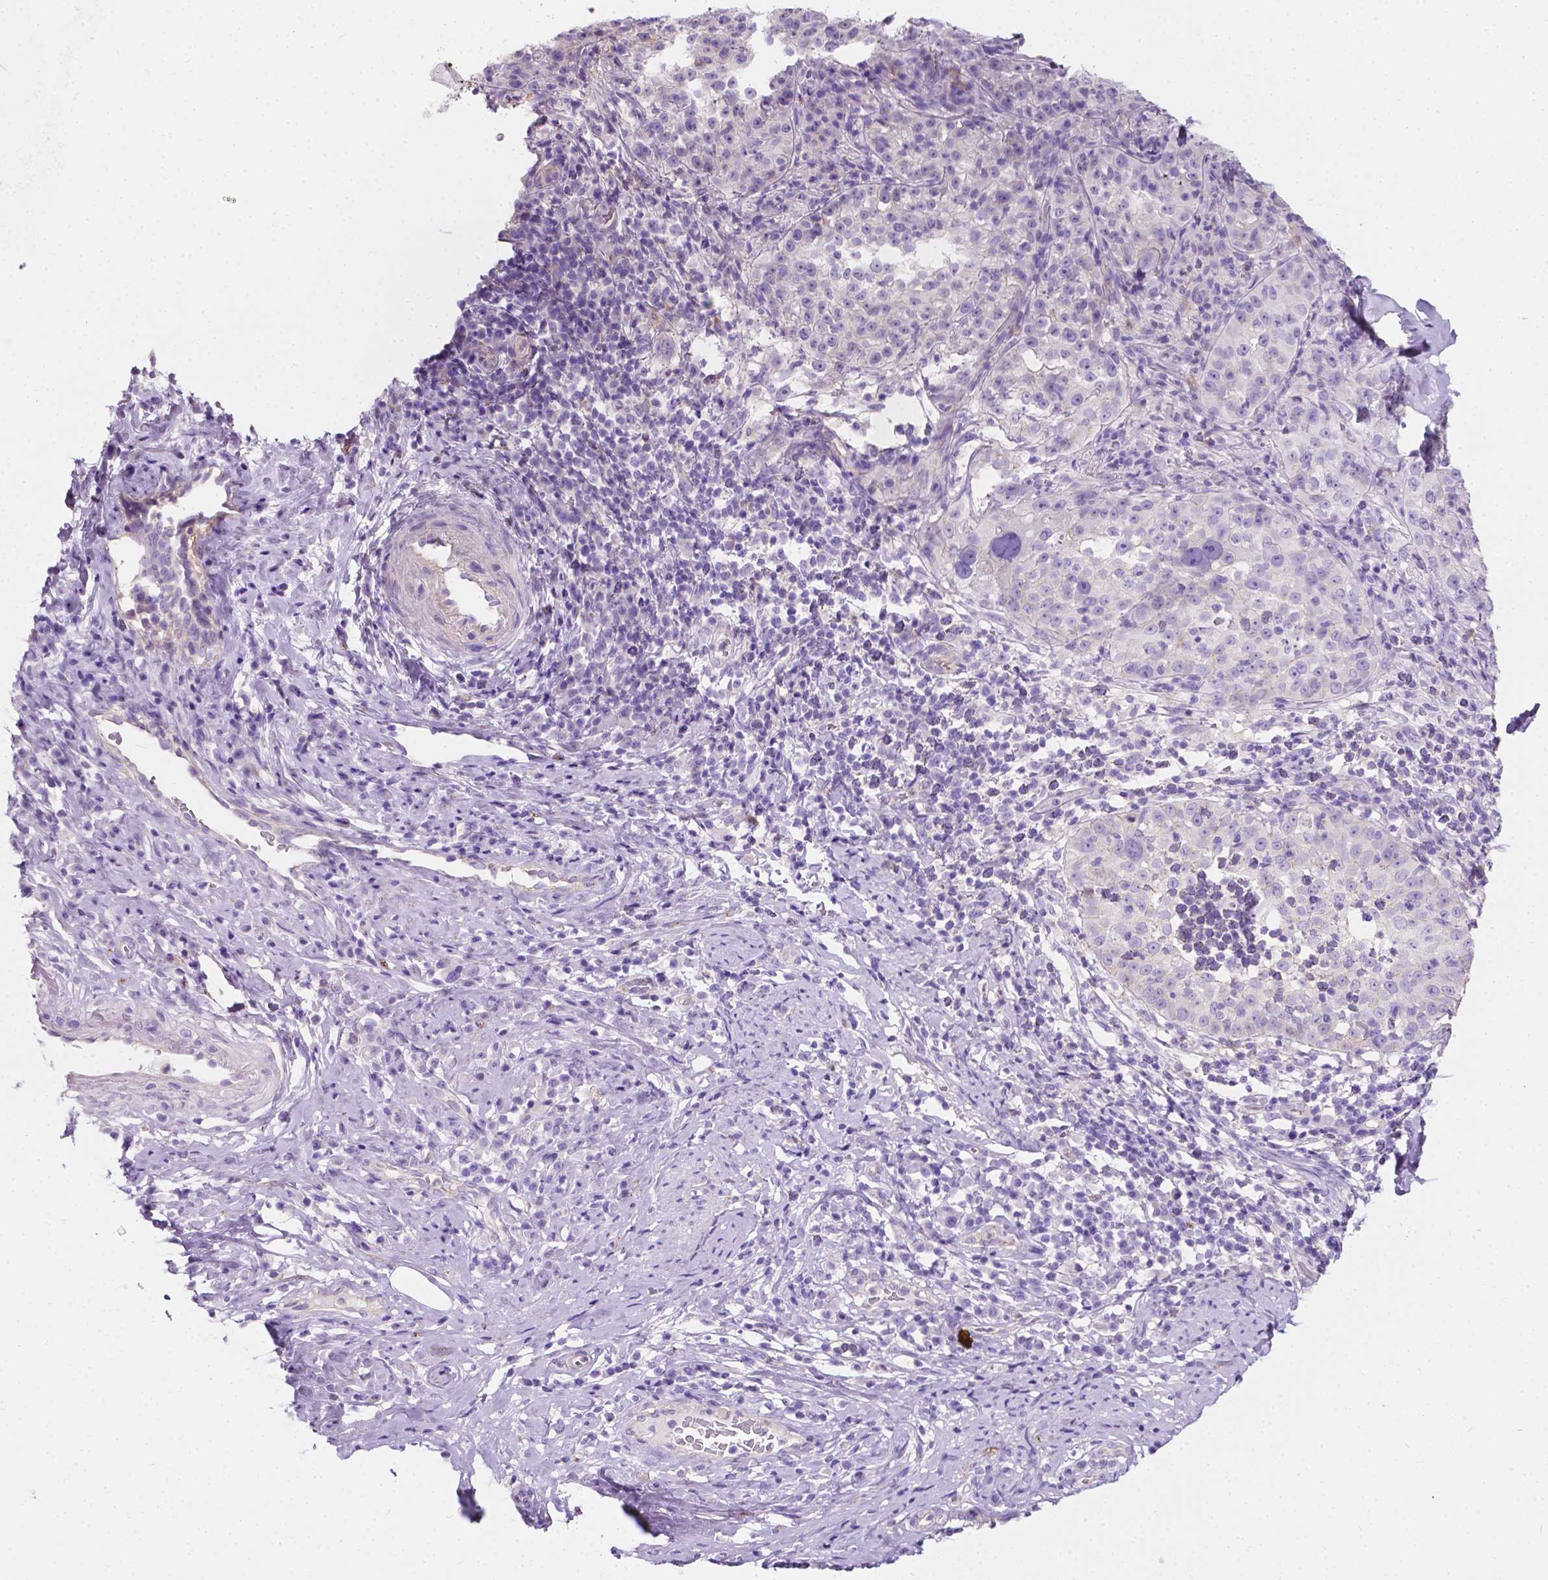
{"staining": {"intensity": "negative", "quantity": "none", "location": "none"}, "tissue": "cervical cancer", "cell_type": "Tumor cells", "image_type": "cancer", "snomed": [{"axis": "morphology", "description": "Squamous cell carcinoma, NOS"}, {"axis": "topography", "description": "Cervix"}], "caption": "Immunohistochemistry (IHC) of cervical squamous cell carcinoma exhibits no positivity in tumor cells.", "gene": "GNAO1", "patient": {"sex": "female", "age": 75}}